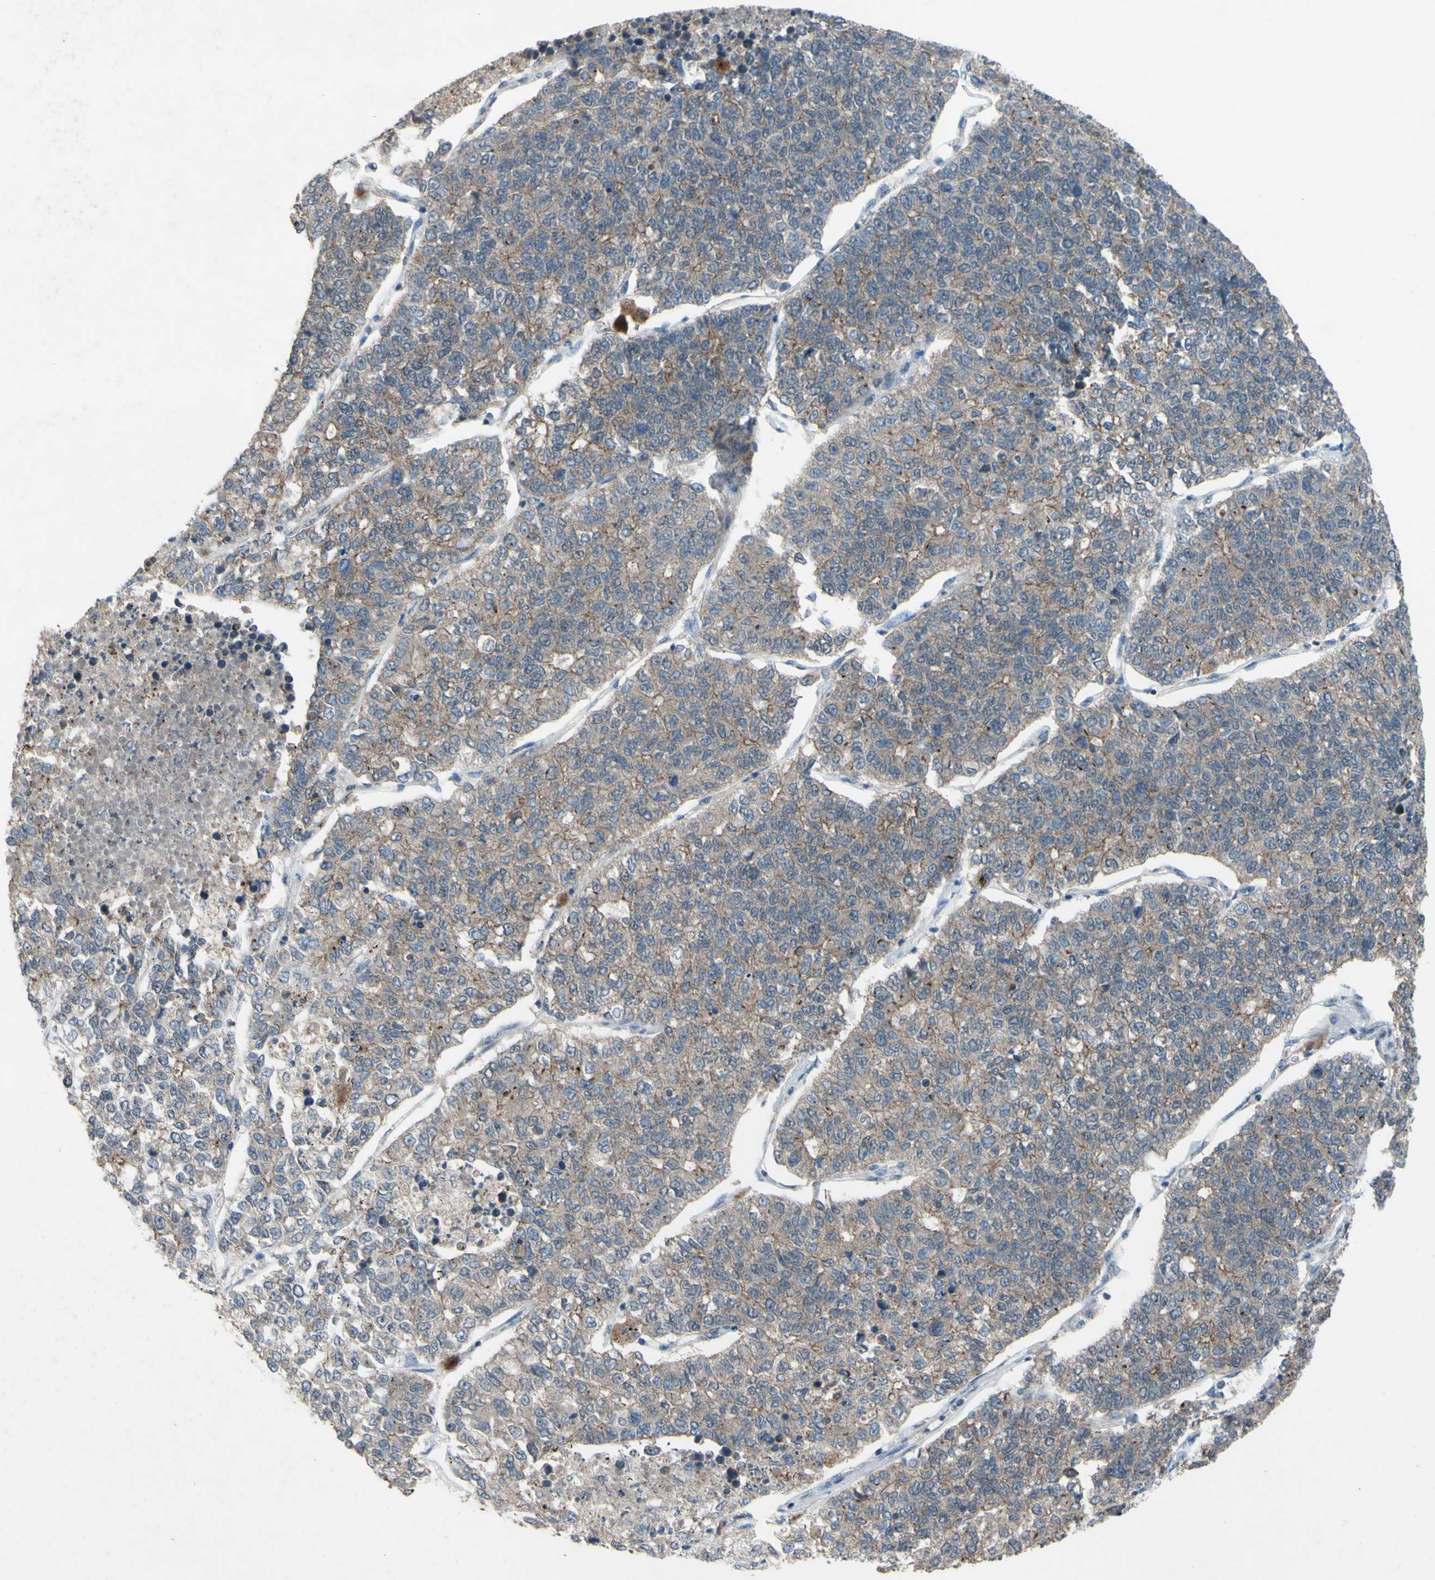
{"staining": {"intensity": "moderate", "quantity": "25%-75%", "location": "cytoplasmic/membranous"}, "tissue": "lung cancer", "cell_type": "Tumor cells", "image_type": "cancer", "snomed": [{"axis": "morphology", "description": "Adenocarcinoma, NOS"}, {"axis": "topography", "description": "Lung"}], "caption": "DAB immunohistochemical staining of human lung adenocarcinoma displays moderate cytoplasmic/membranous protein positivity in about 25%-75% of tumor cells. The staining is performed using DAB (3,3'-diaminobenzidine) brown chromogen to label protein expression. The nuclei are counter-stained blue using hematoxylin.", "gene": "CDCP1", "patient": {"sex": "male", "age": 49}}